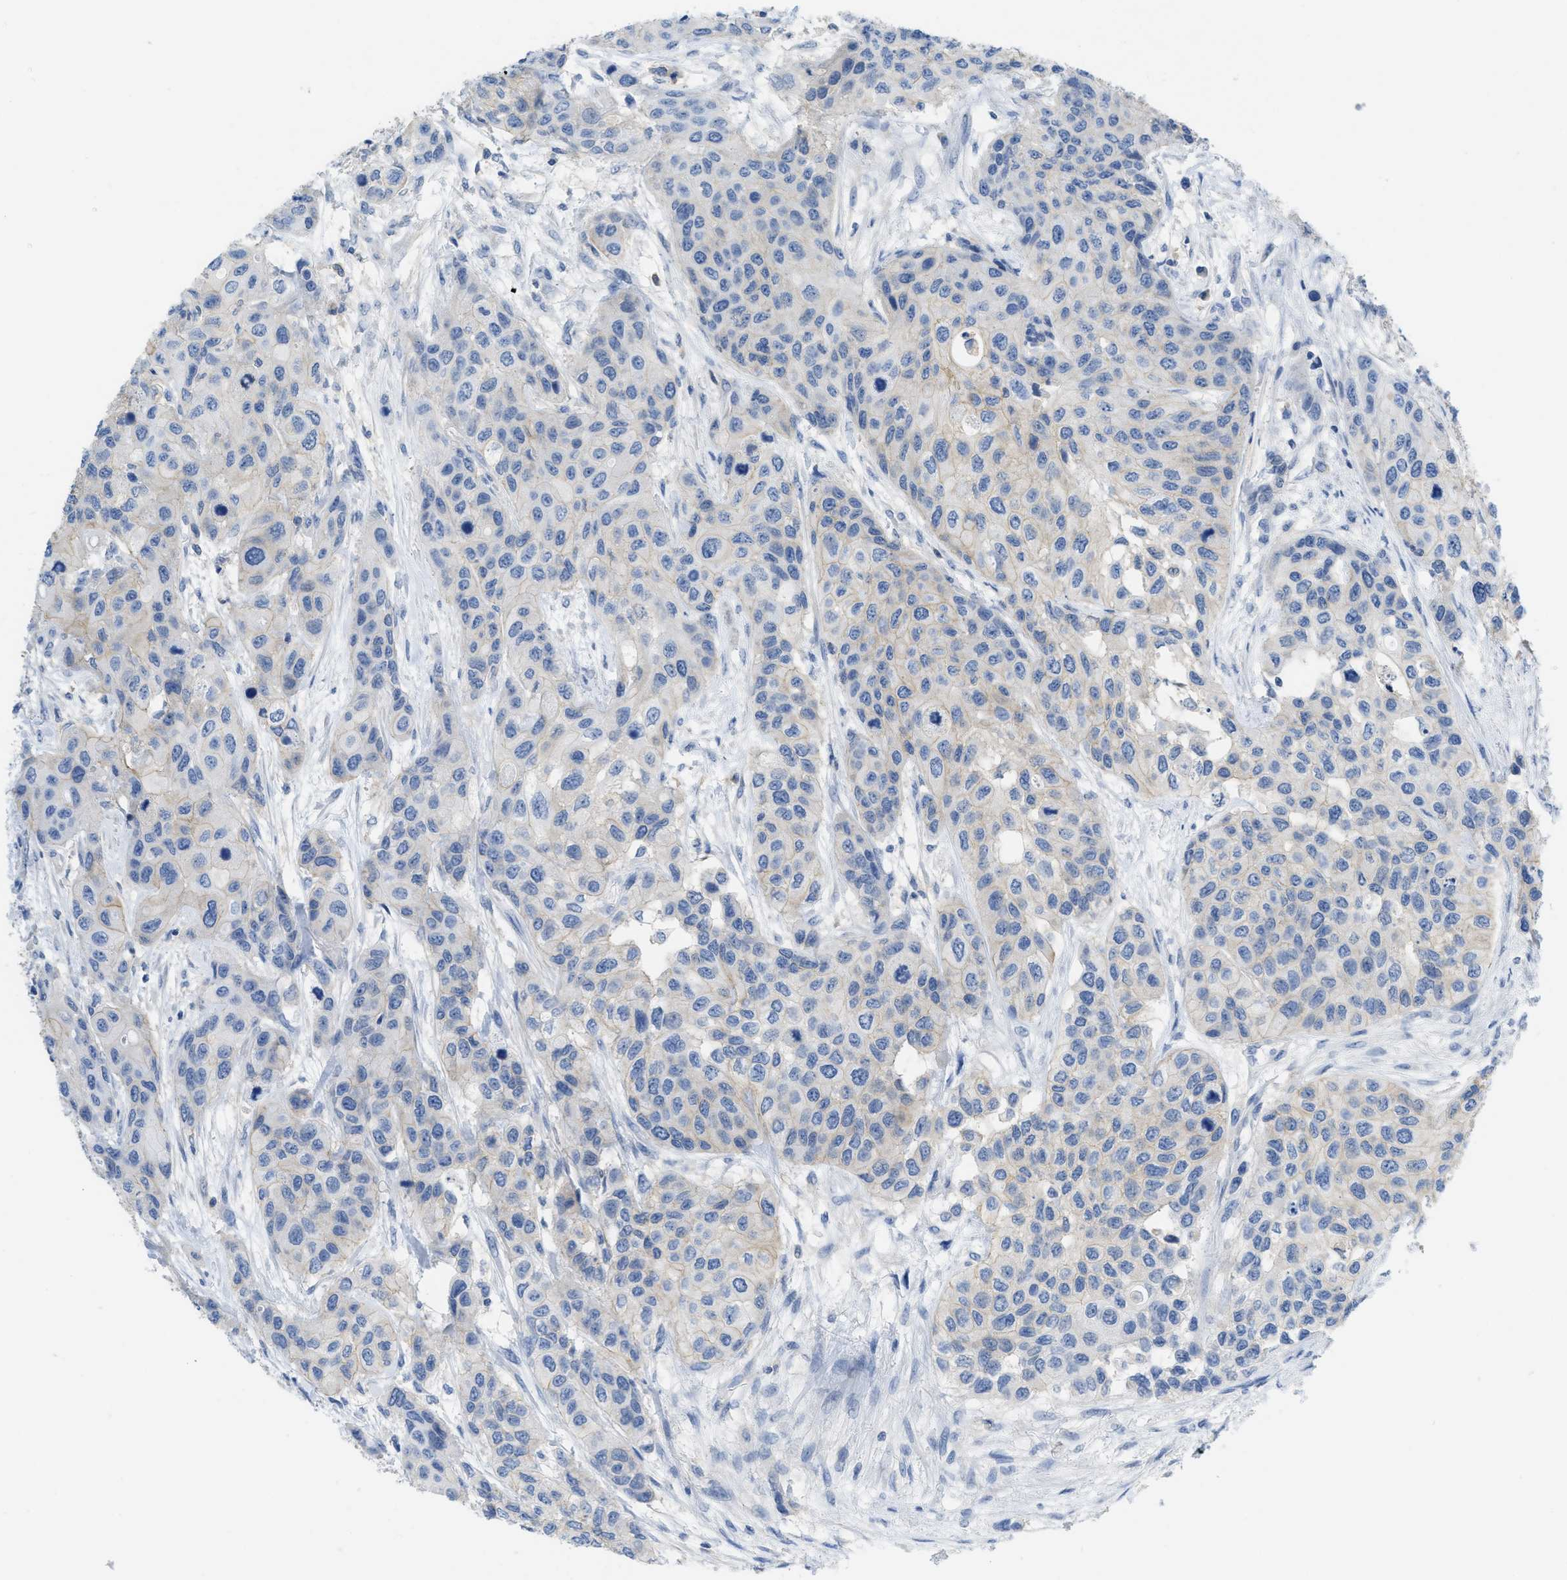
{"staining": {"intensity": "negative", "quantity": "none", "location": "none"}, "tissue": "urothelial cancer", "cell_type": "Tumor cells", "image_type": "cancer", "snomed": [{"axis": "morphology", "description": "Urothelial carcinoma, High grade"}, {"axis": "topography", "description": "Urinary bladder"}], "caption": "Tumor cells show no significant protein staining in urothelial carcinoma (high-grade).", "gene": "CNNM4", "patient": {"sex": "female", "age": 56}}